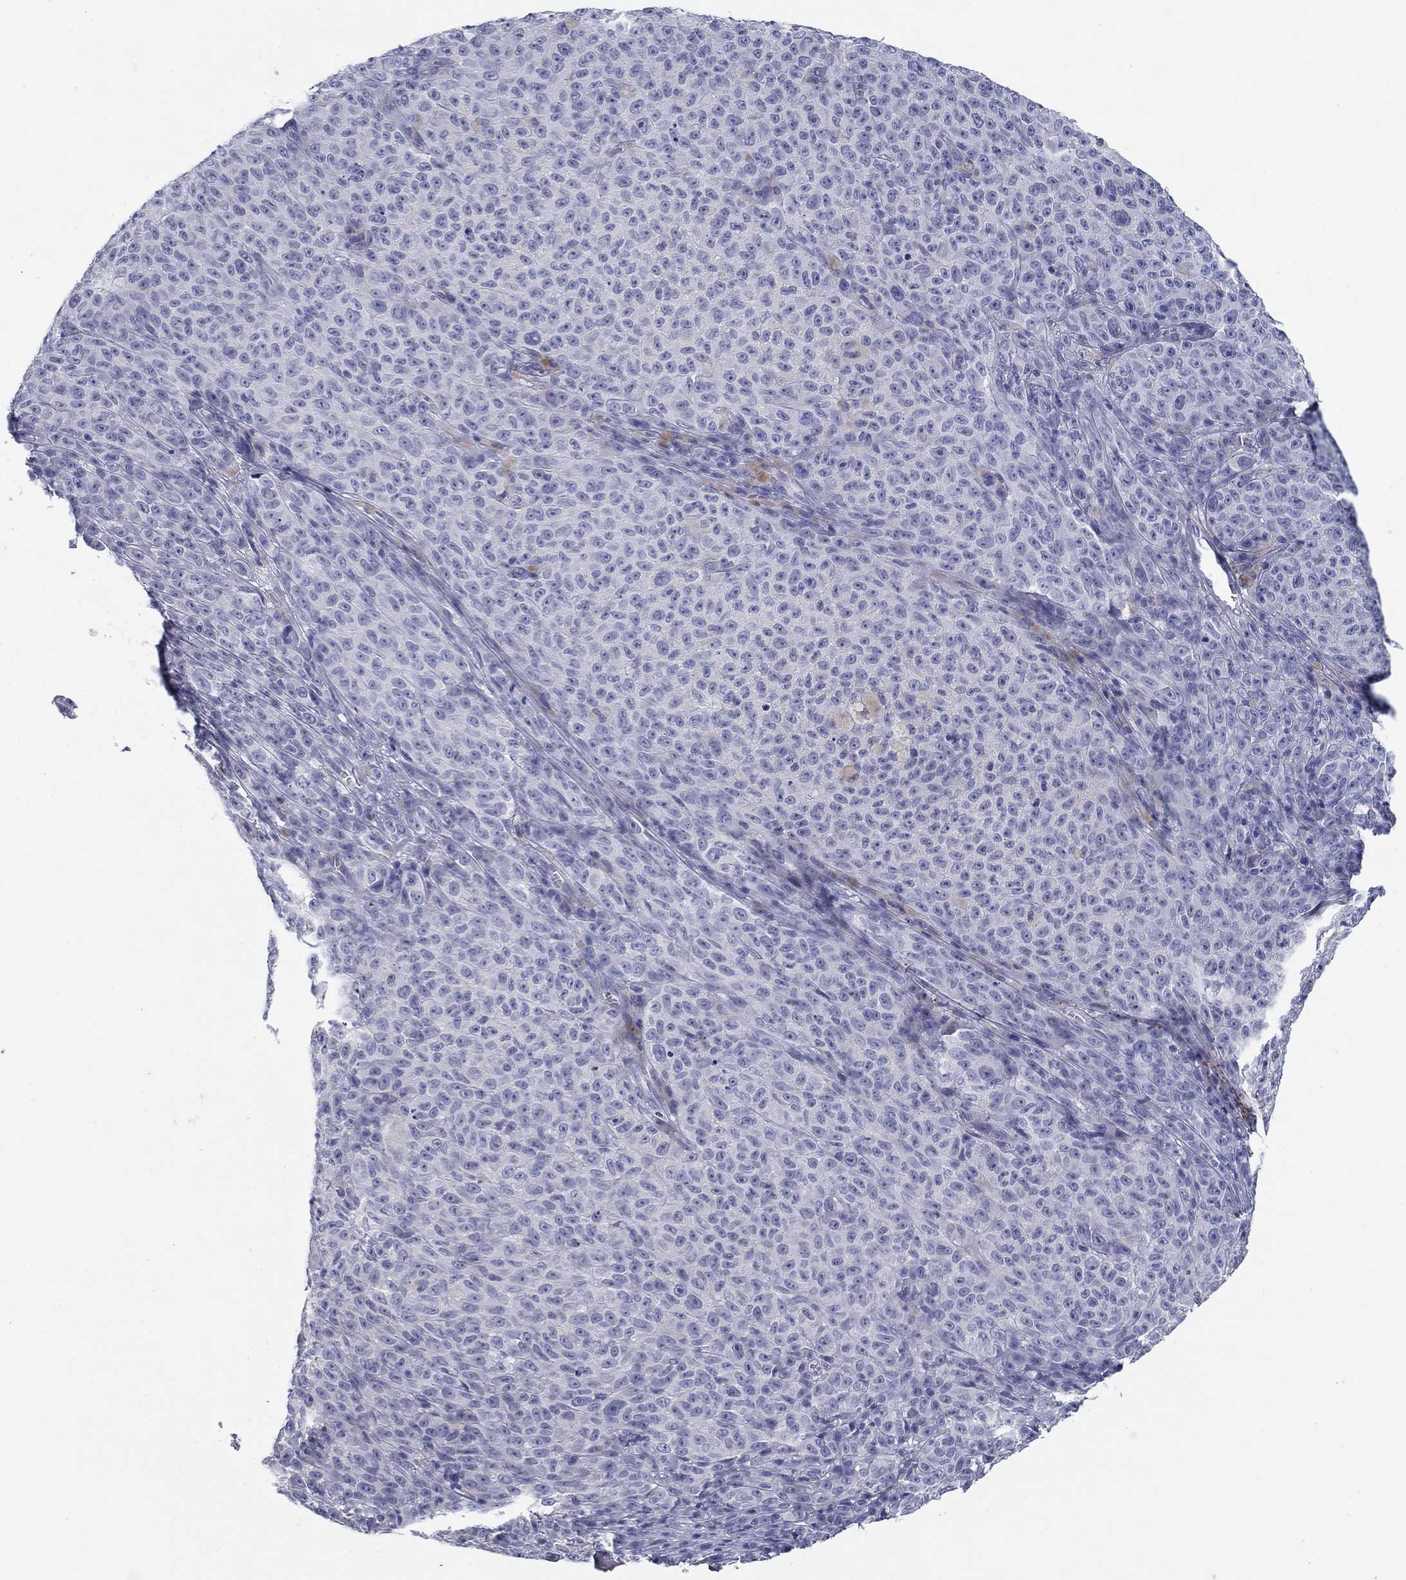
{"staining": {"intensity": "negative", "quantity": "none", "location": "none"}, "tissue": "melanoma", "cell_type": "Tumor cells", "image_type": "cancer", "snomed": [{"axis": "morphology", "description": "Malignant melanoma, NOS"}, {"axis": "topography", "description": "Skin"}], "caption": "This micrograph is of malignant melanoma stained with immunohistochemistry (IHC) to label a protein in brown with the nuclei are counter-stained blue. There is no staining in tumor cells.", "gene": "KRT75", "patient": {"sex": "female", "age": 82}}